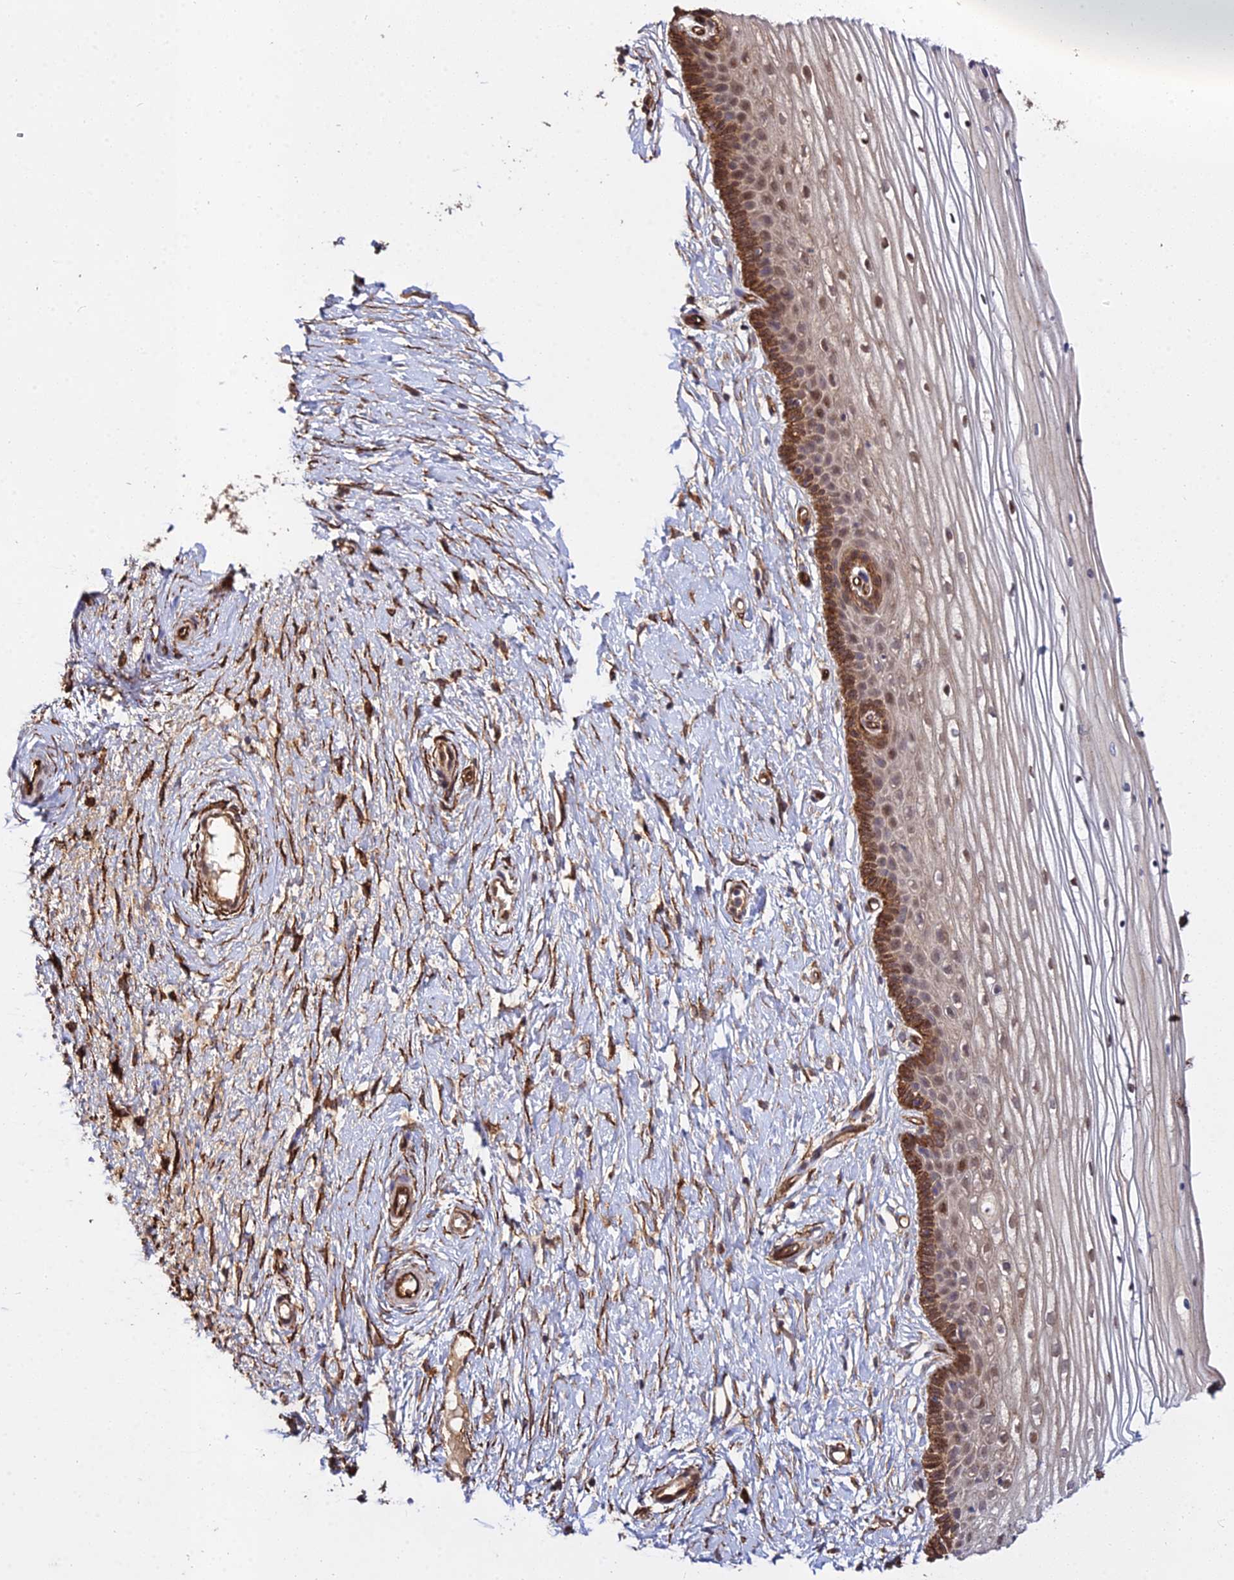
{"staining": {"intensity": "moderate", "quantity": "25%-75%", "location": "cytoplasmic/membranous,nuclear"}, "tissue": "vagina", "cell_type": "Squamous epithelial cells", "image_type": "normal", "snomed": [{"axis": "morphology", "description": "Normal tissue, NOS"}, {"axis": "topography", "description": "Vagina"}, {"axis": "topography", "description": "Cervix"}], "caption": "This micrograph reveals IHC staining of normal vagina, with medium moderate cytoplasmic/membranous,nuclear positivity in approximately 25%-75% of squamous epithelial cells.", "gene": "GRTP1", "patient": {"sex": "female", "age": 40}}